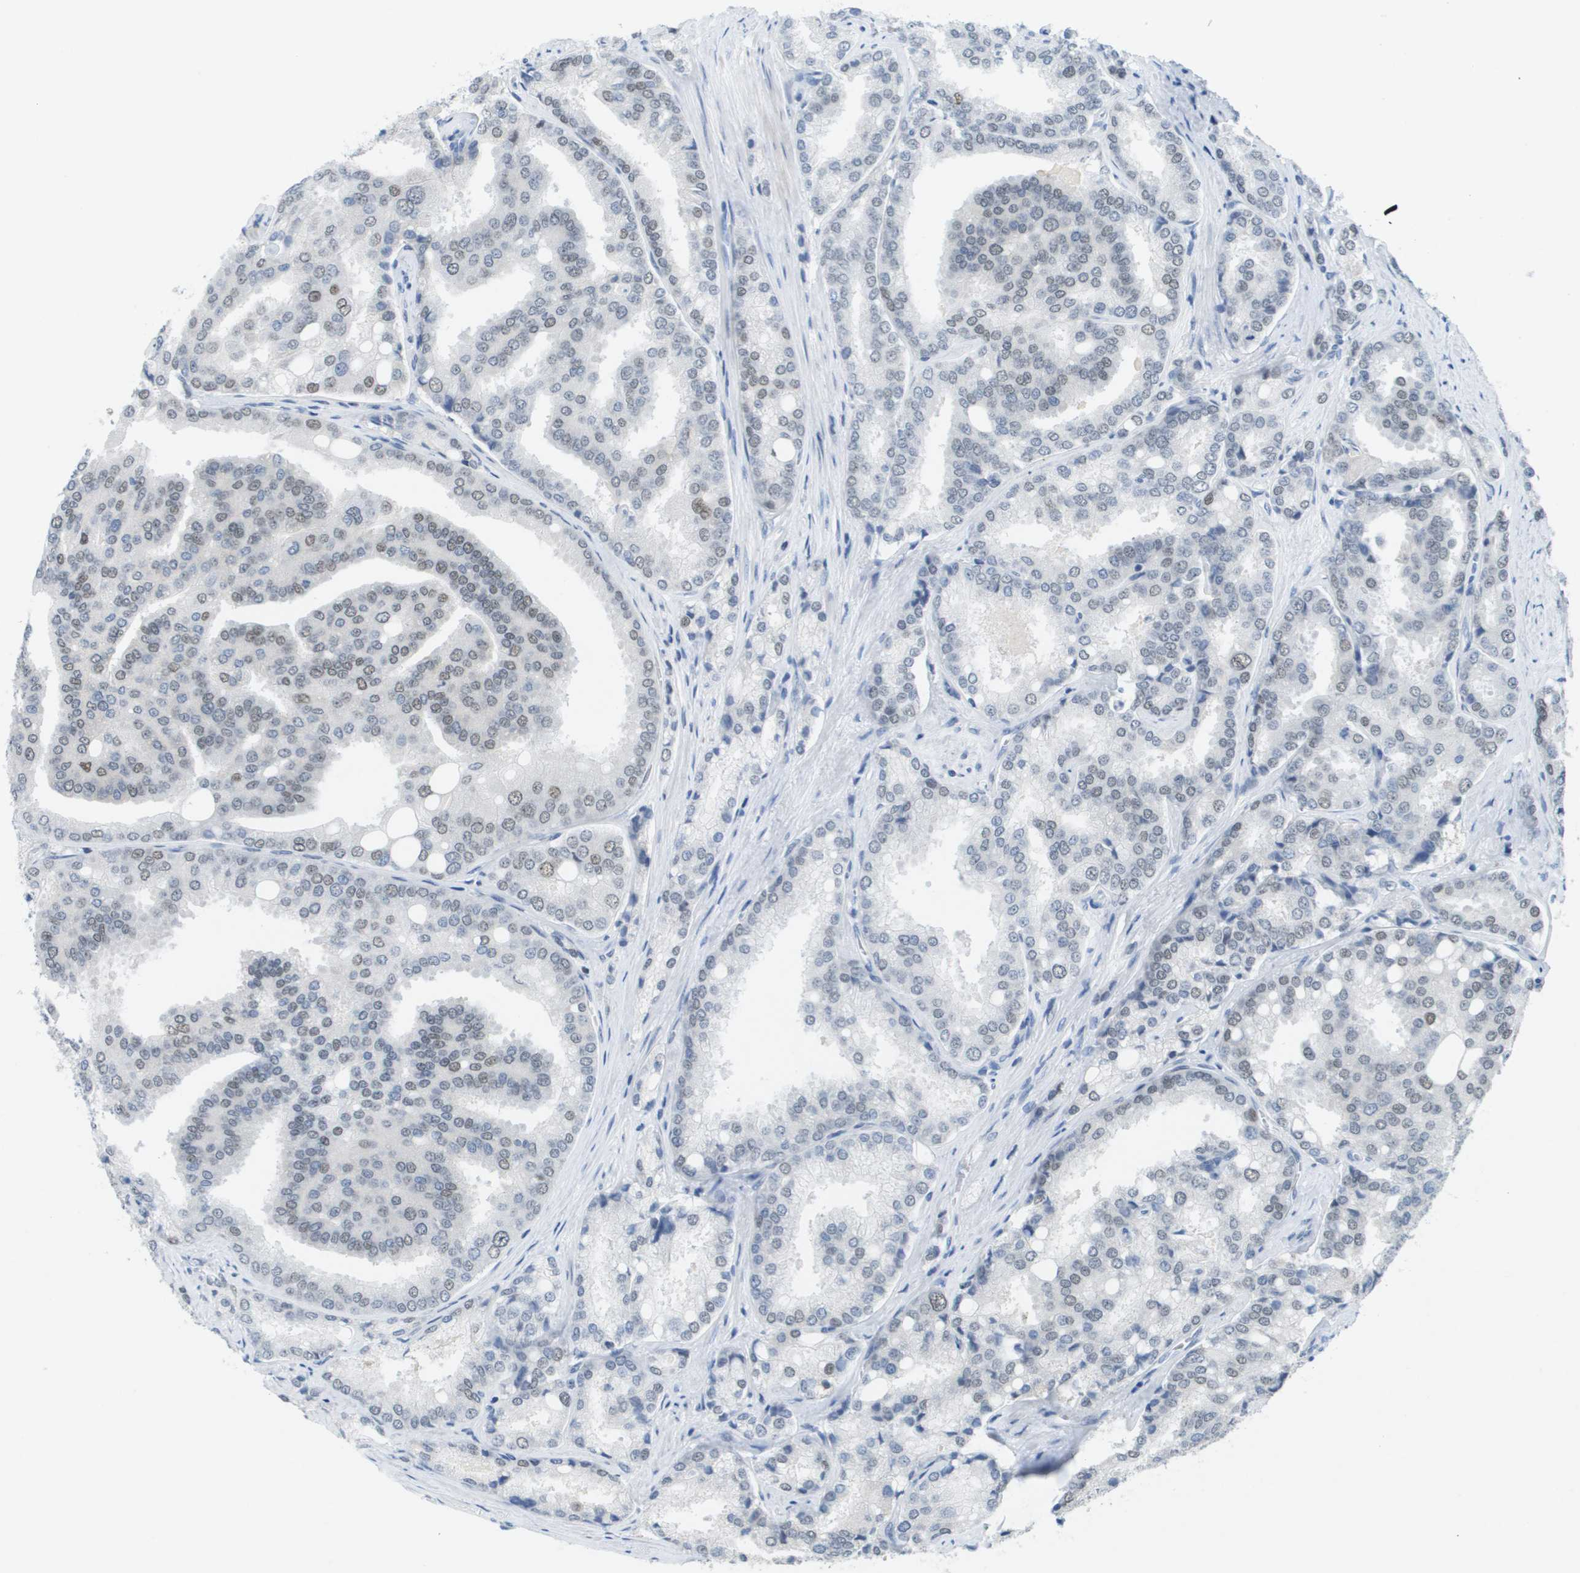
{"staining": {"intensity": "weak", "quantity": "25%-75%", "location": "nuclear"}, "tissue": "prostate cancer", "cell_type": "Tumor cells", "image_type": "cancer", "snomed": [{"axis": "morphology", "description": "Adenocarcinoma, High grade"}, {"axis": "topography", "description": "Prostate"}], "caption": "Immunohistochemical staining of prostate cancer (adenocarcinoma (high-grade)) displays low levels of weak nuclear protein staining in about 25%-75% of tumor cells.", "gene": "TP53RK", "patient": {"sex": "male", "age": 50}}